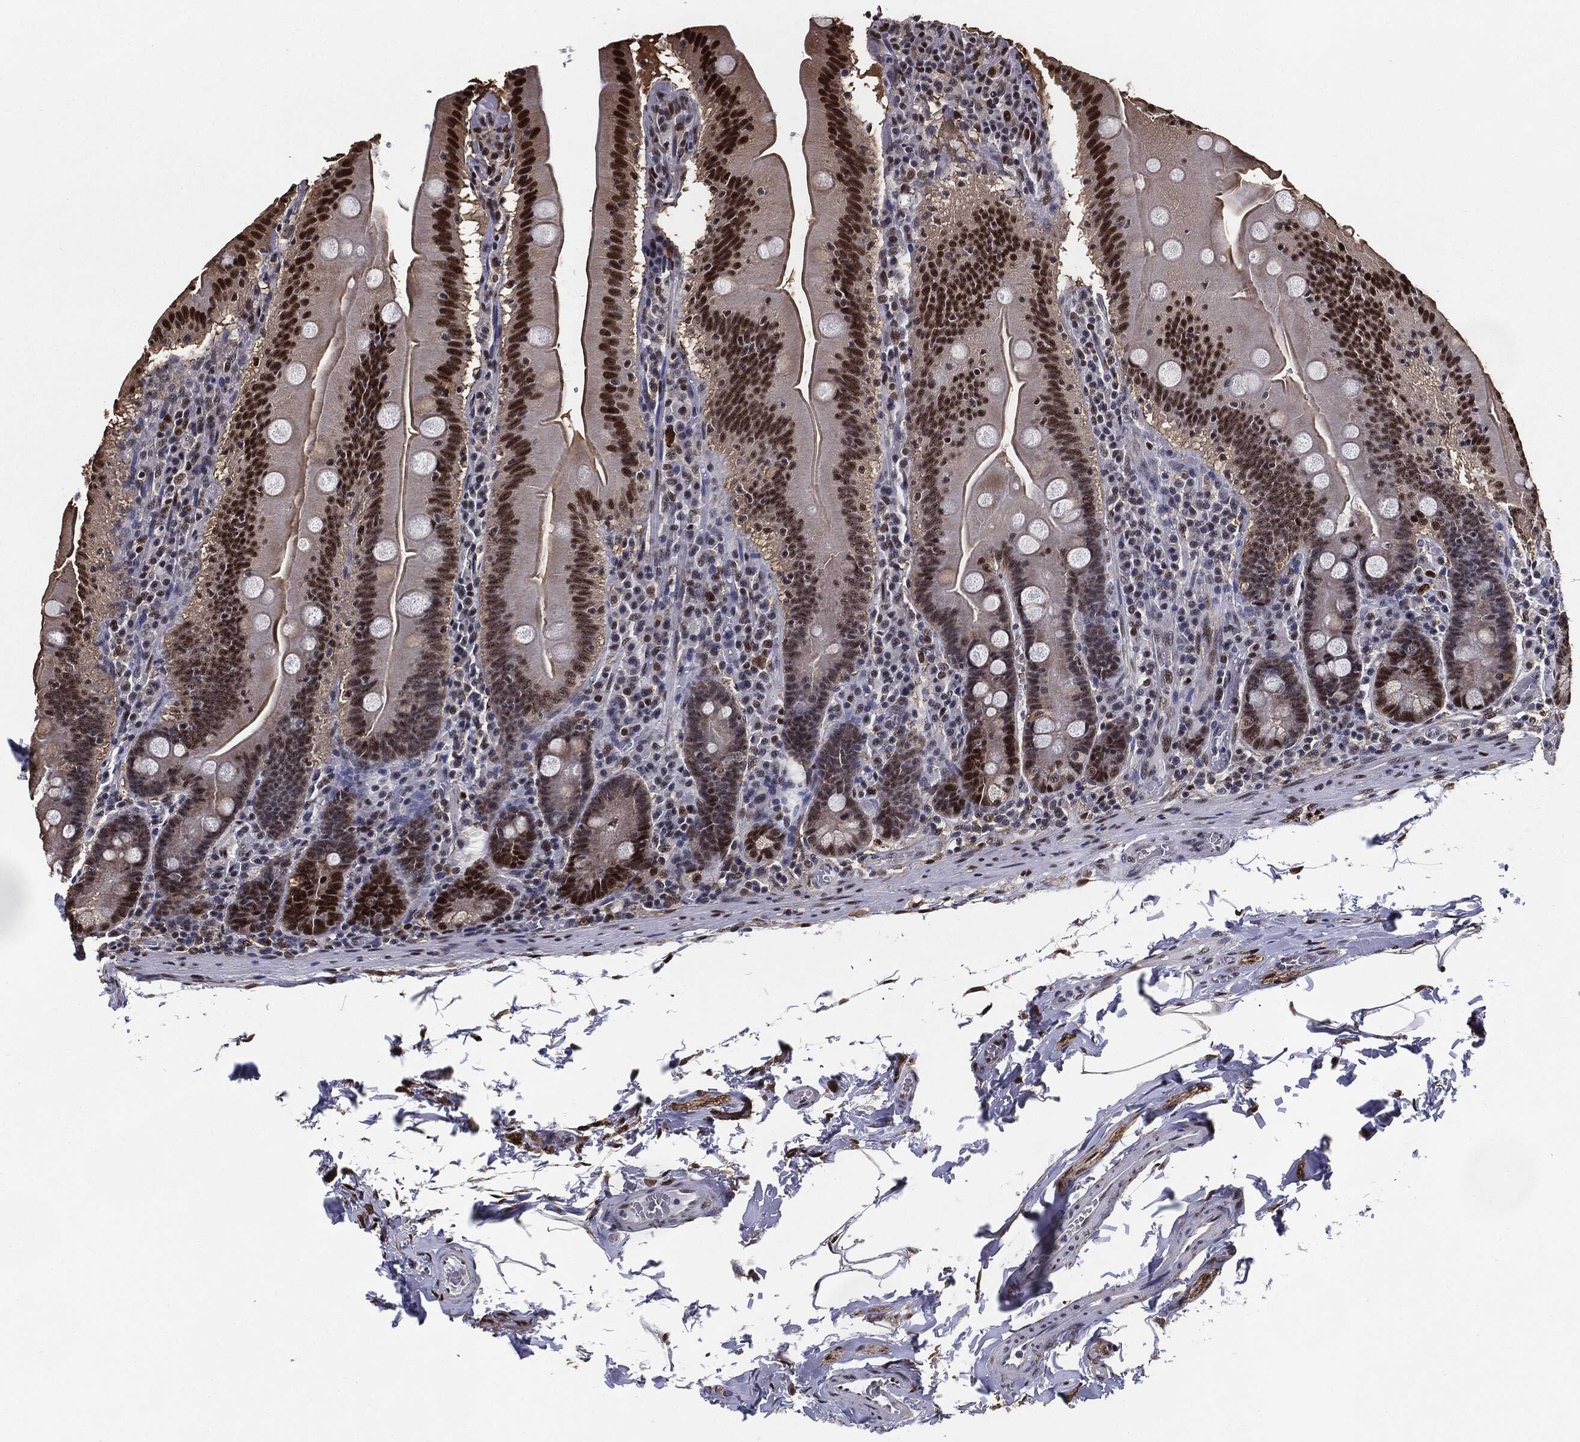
{"staining": {"intensity": "strong", "quantity": ">75%", "location": "nuclear"}, "tissue": "small intestine", "cell_type": "Glandular cells", "image_type": "normal", "snomed": [{"axis": "morphology", "description": "Normal tissue, NOS"}, {"axis": "topography", "description": "Small intestine"}], "caption": "Glandular cells show strong nuclear positivity in approximately >75% of cells in normal small intestine.", "gene": "JUN", "patient": {"sex": "male", "age": 37}}